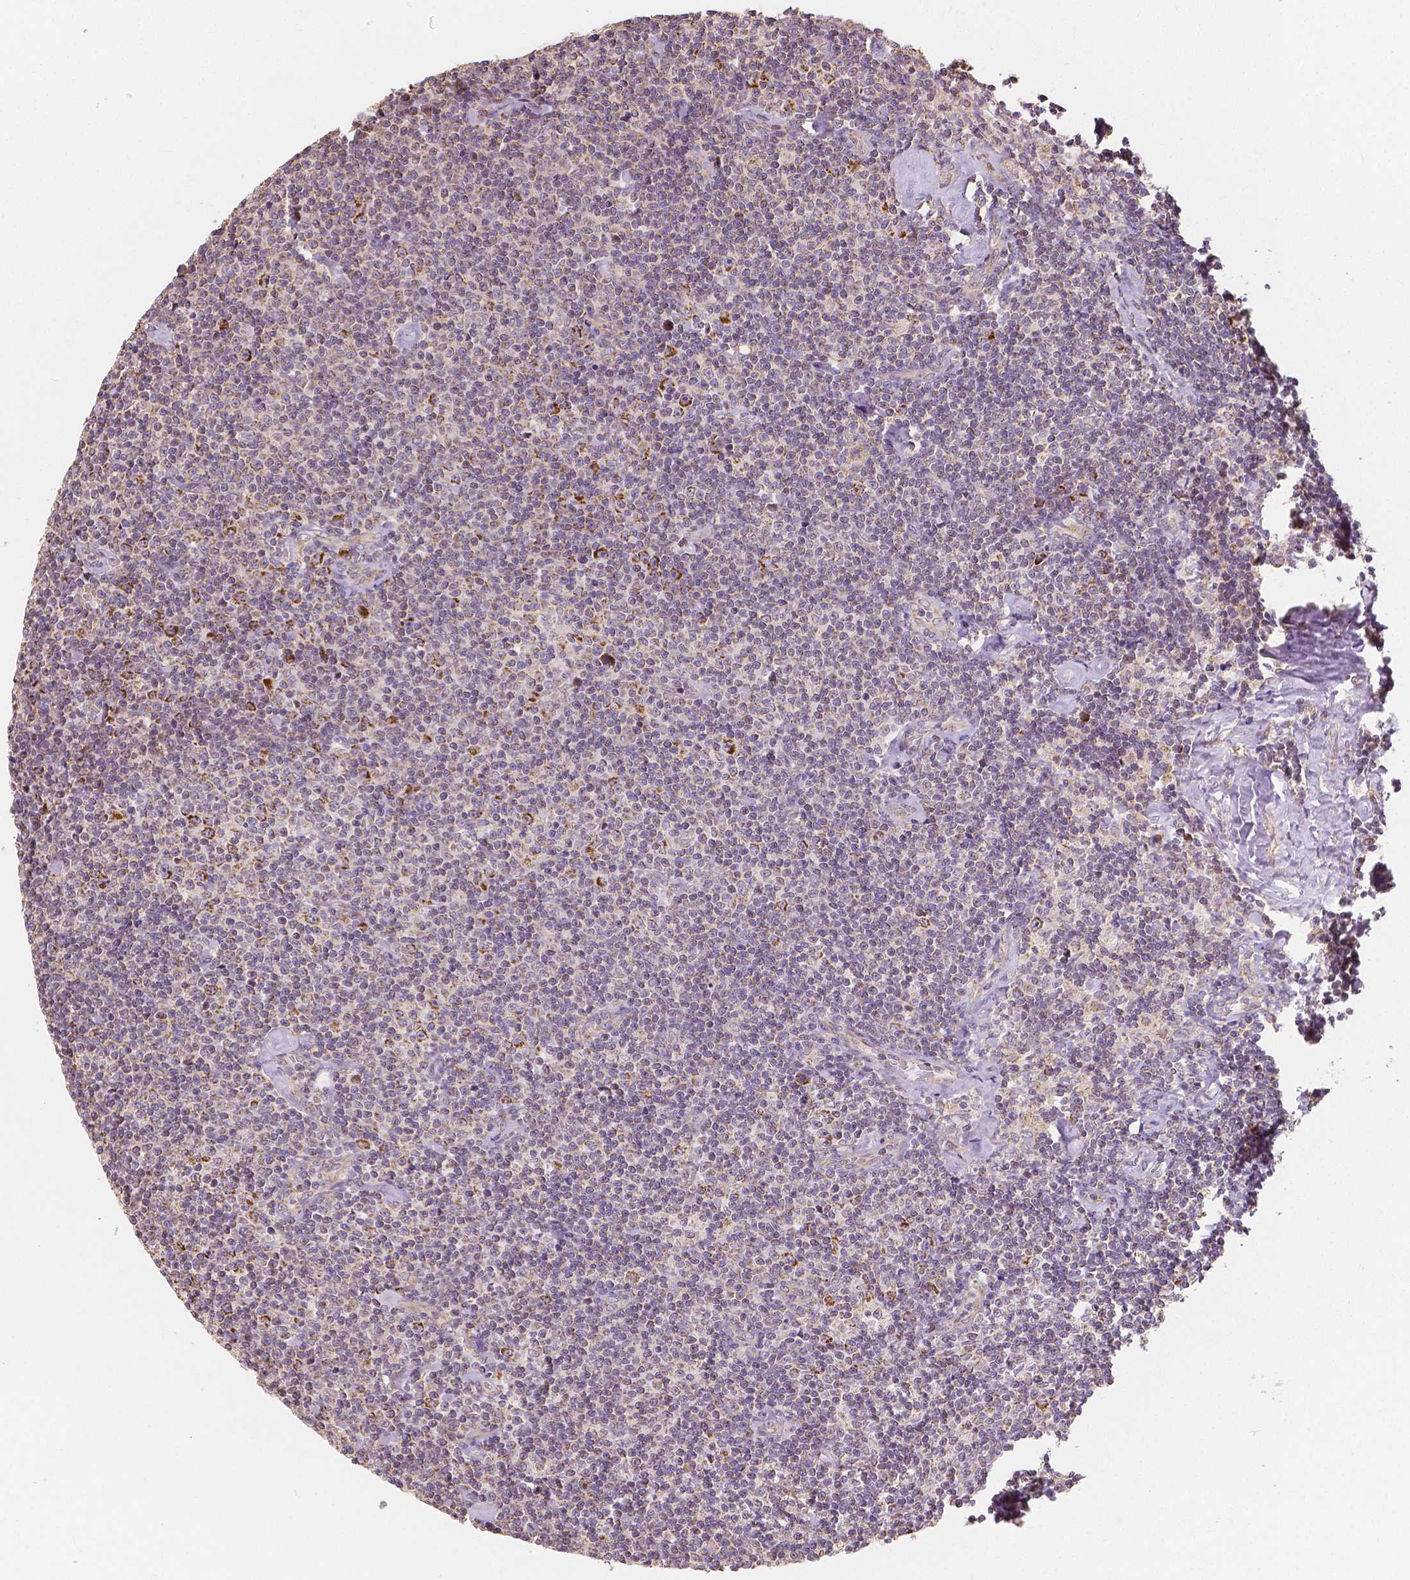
{"staining": {"intensity": "weak", "quantity": "25%-75%", "location": "cytoplasmic/membranous"}, "tissue": "lymphoma", "cell_type": "Tumor cells", "image_type": "cancer", "snomed": [{"axis": "morphology", "description": "Malignant lymphoma, non-Hodgkin's type, Low grade"}, {"axis": "topography", "description": "Lymph node"}], "caption": "Lymphoma stained with IHC demonstrates weak cytoplasmic/membranous positivity in approximately 25%-75% of tumor cells.", "gene": "PEX26", "patient": {"sex": "male", "age": 81}}